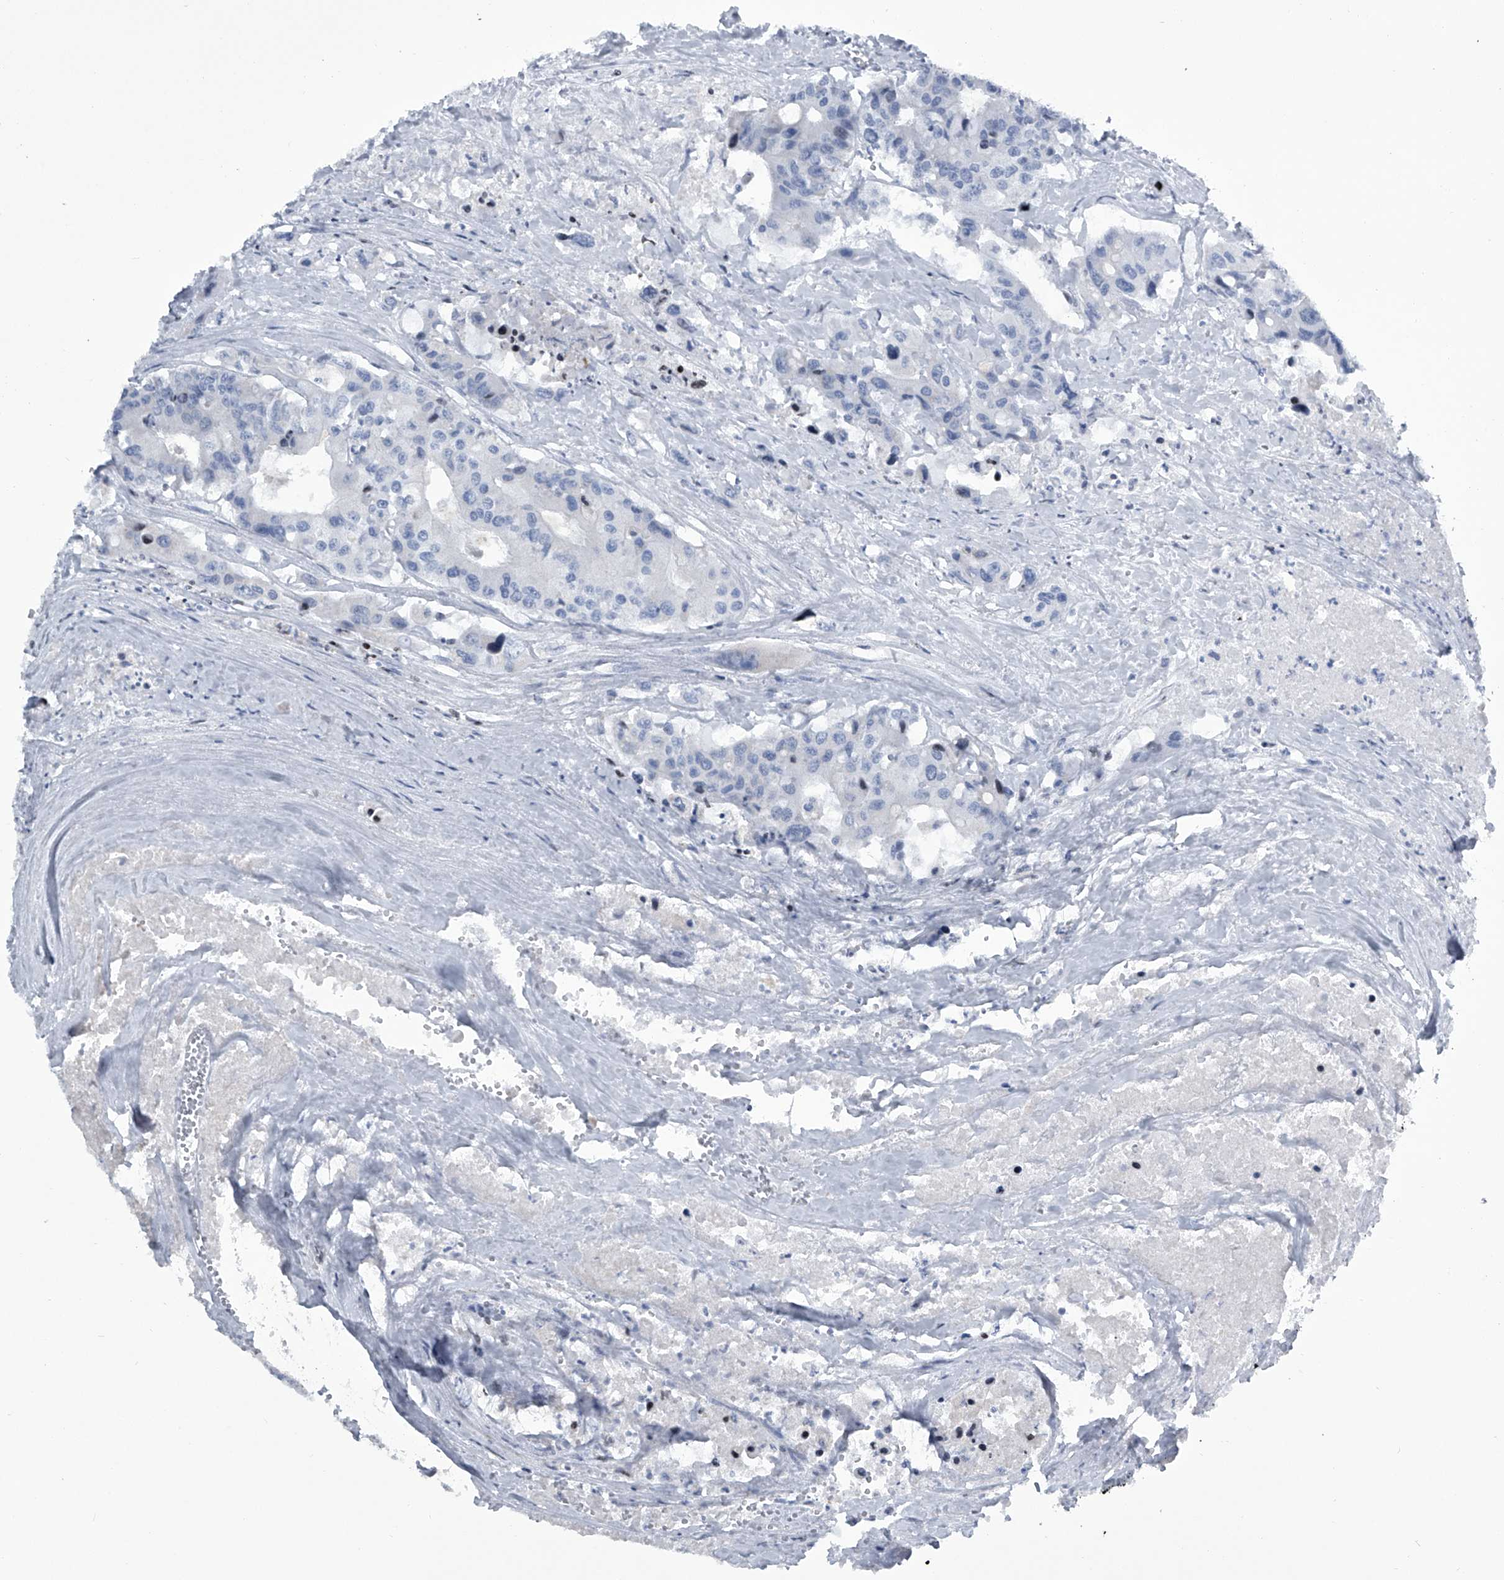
{"staining": {"intensity": "negative", "quantity": "none", "location": "none"}, "tissue": "colorectal cancer", "cell_type": "Tumor cells", "image_type": "cancer", "snomed": [{"axis": "morphology", "description": "Adenocarcinoma, NOS"}, {"axis": "topography", "description": "Colon"}], "caption": "This is an IHC image of human colorectal cancer. There is no staining in tumor cells.", "gene": "STRADA", "patient": {"sex": "male", "age": 77}}